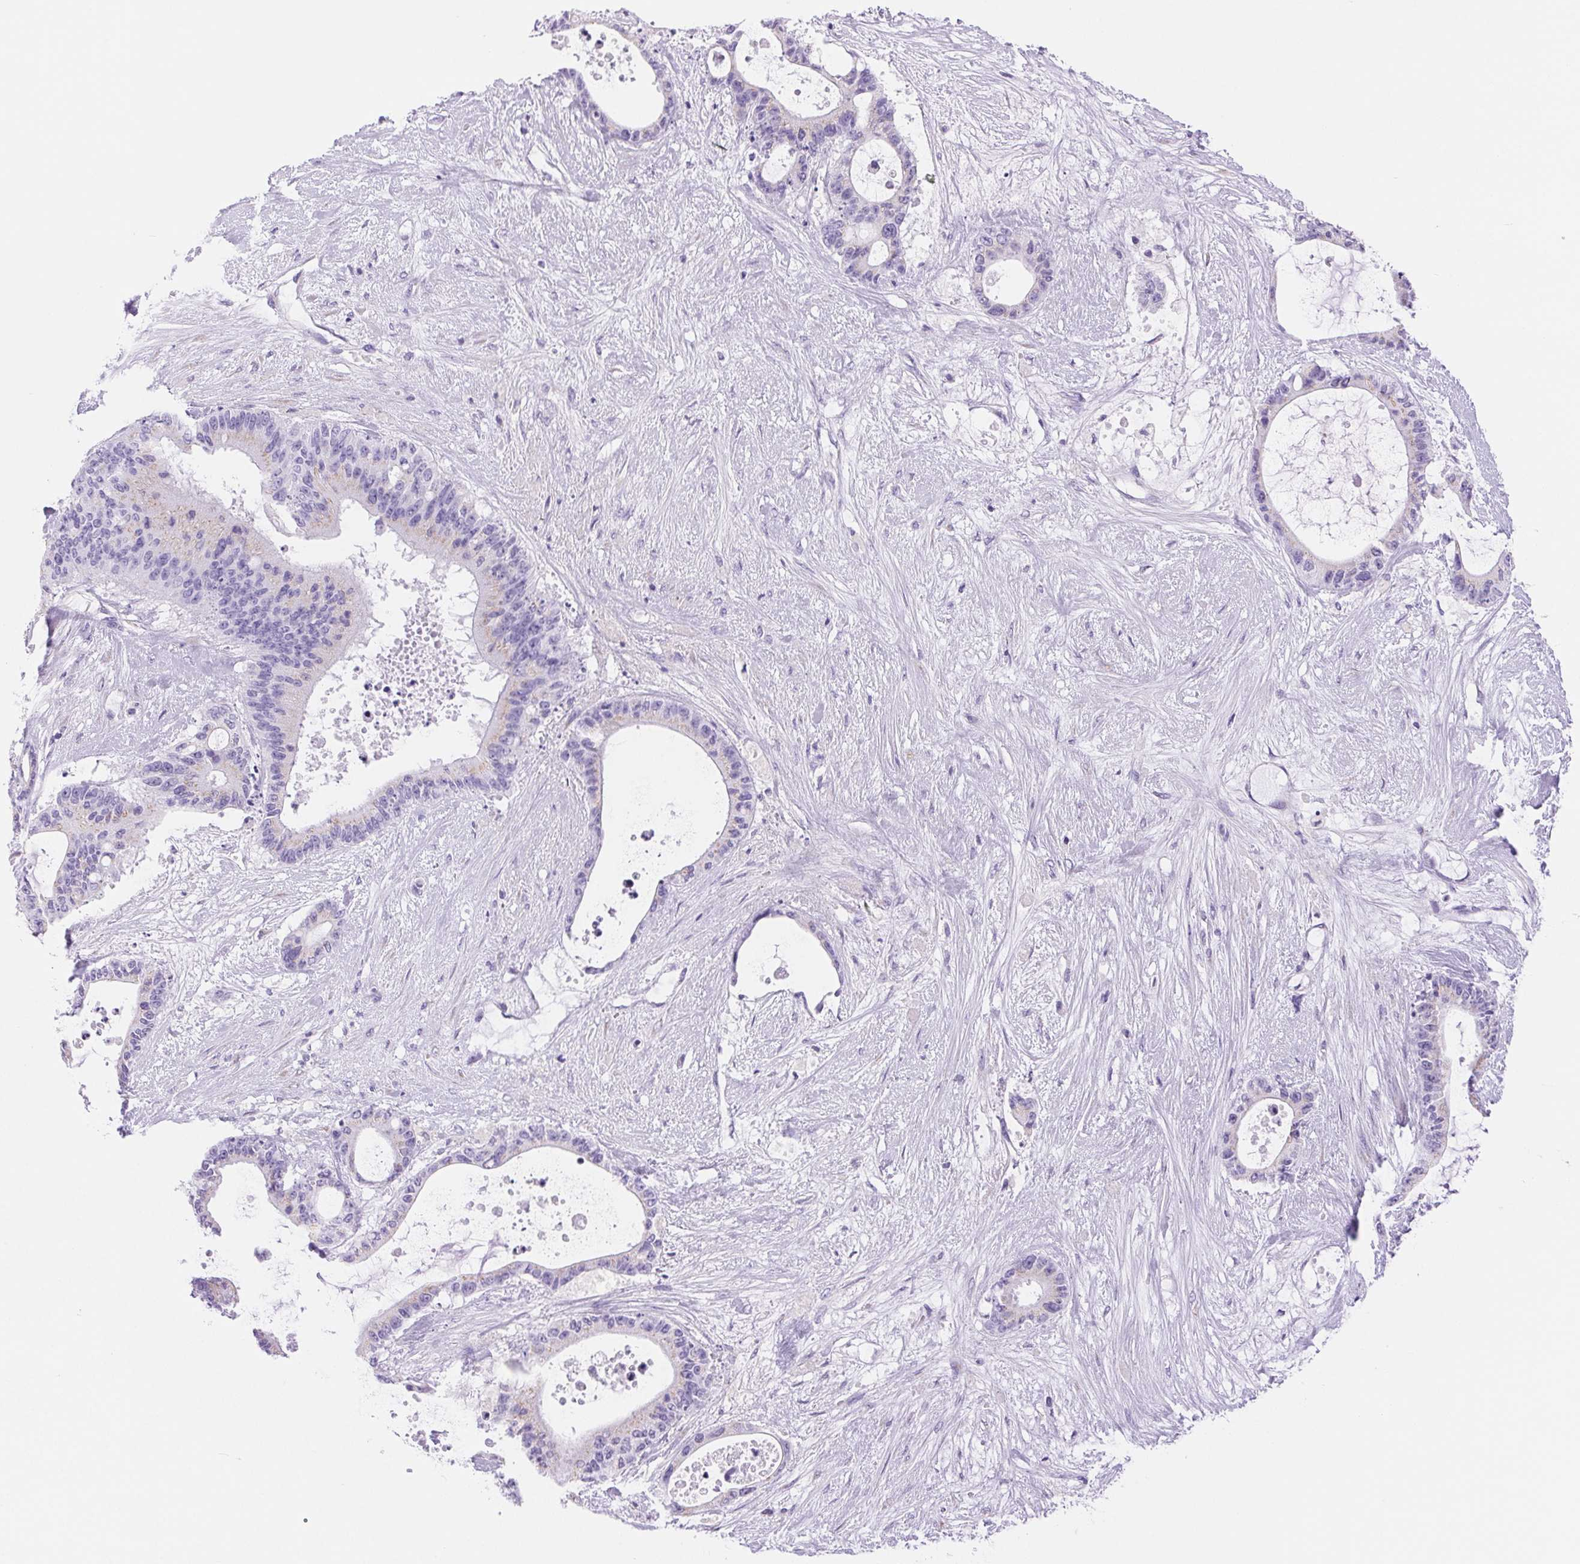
{"staining": {"intensity": "weak", "quantity": "<25%", "location": "cytoplasmic/membranous"}, "tissue": "liver cancer", "cell_type": "Tumor cells", "image_type": "cancer", "snomed": [{"axis": "morphology", "description": "Normal tissue, NOS"}, {"axis": "morphology", "description": "Cholangiocarcinoma"}, {"axis": "topography", "description": "Liver"}, {"axis": "topography", "description": "Peripheral nerve tissue"}], "caption": "This is an immunohistochemistry (IHC) photomicrograph of liver cancer (cholangiocarcinoma). There is no positivity in tumor cells.", "gene": "SERPINB3", "patient": {"sex": "female", "age": 73}}